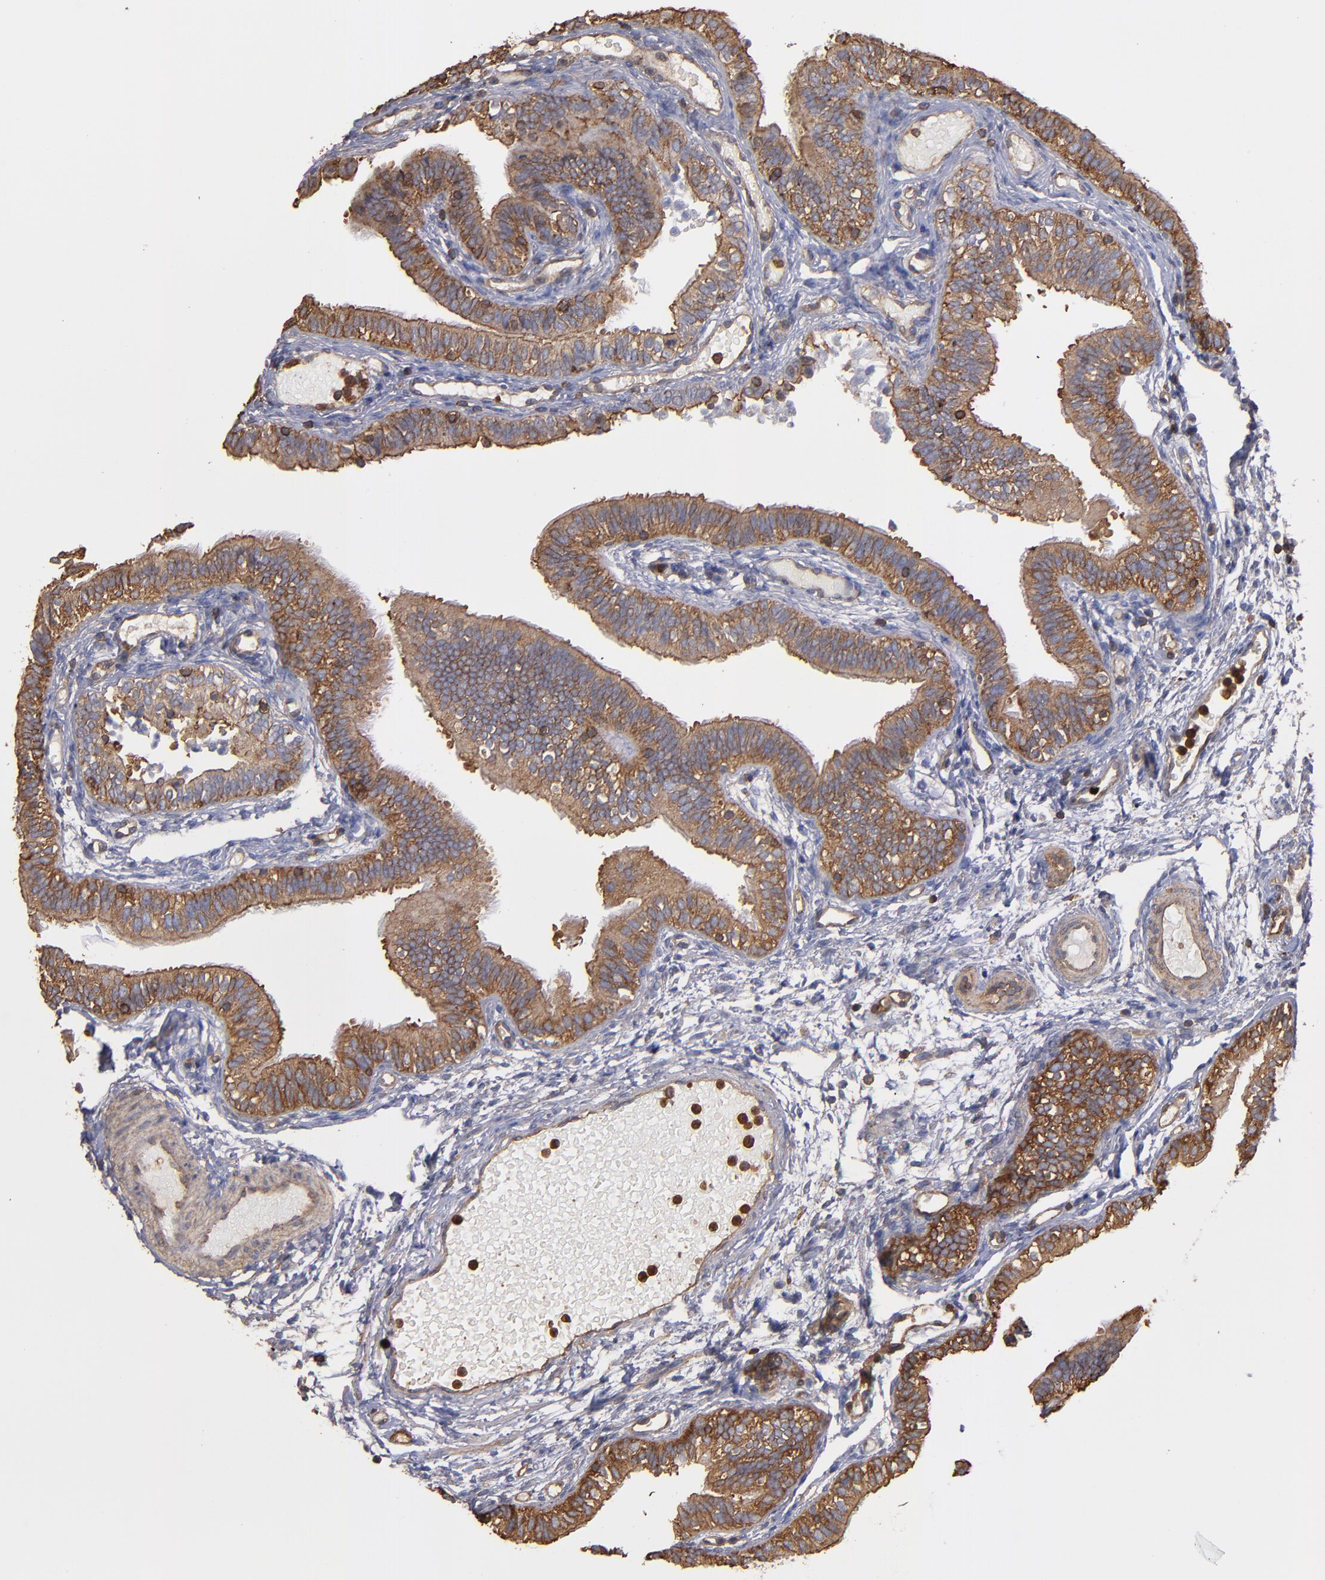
{"staining": {"intensity": "moderate", "quantity": ">75%", "location": "cytoplasmic/membranous"}, "tissue": "fallopian tube", "cell_type": "Glandular cells", "image_type": "normal", "snomed": [{"axis": "morphology", "description": "Normal tissue, NOS"}, {"axis": "morphology", "description": "Dermoid, NOS"}, {"axis": "topography", "description": "Fallopian tube"}], "caption": "Immunohistochemistry (IHC) histopathology image of unremarkable human fallopian tube stained for a protein (brown), which exhibits medium levels of moderate cytoplasmic/membranous staining in approximately >75% of glandular cells.", "gene": "ACTN4", "patient": {"sex": "female", "age": 33}}